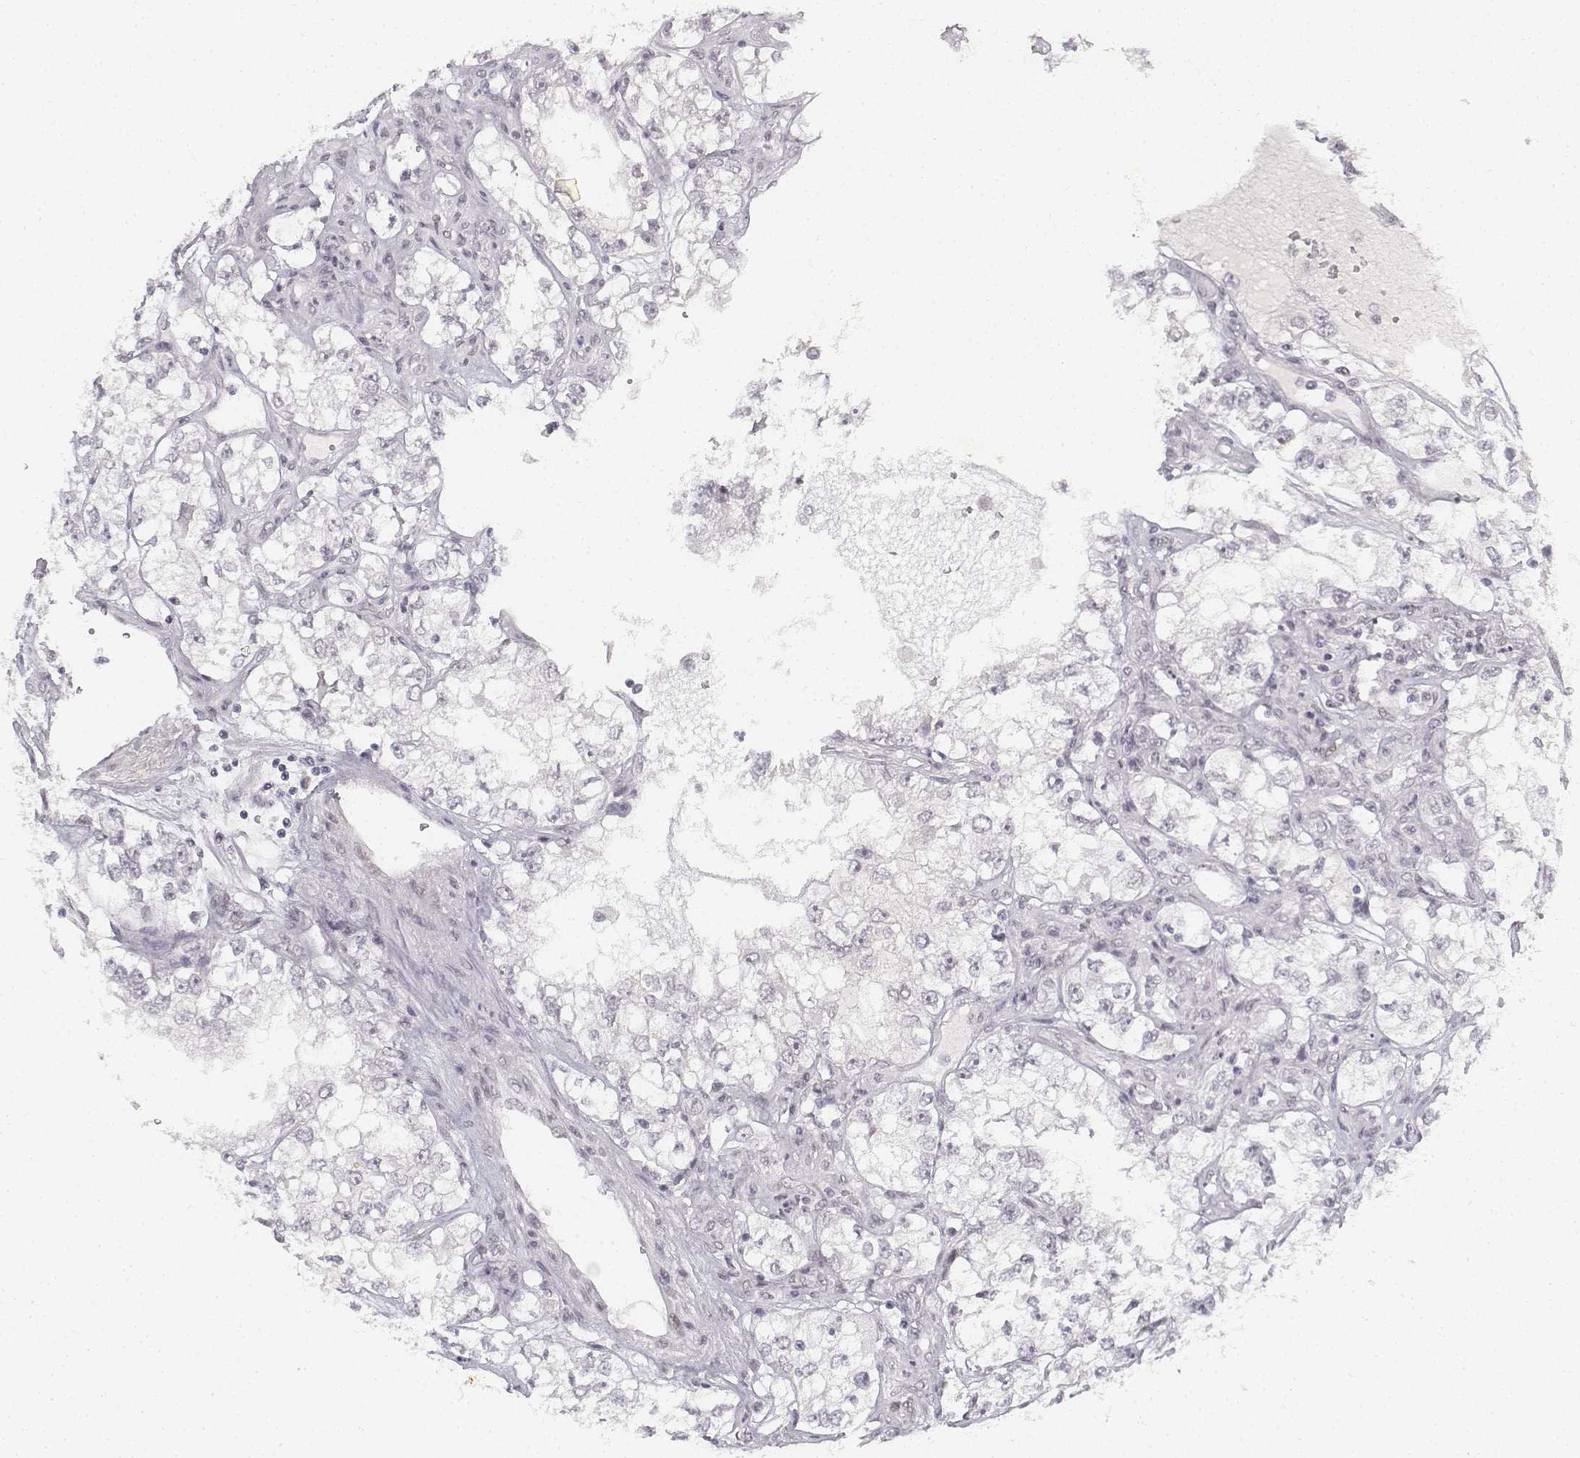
{"staining": {"intensity": "negative", "quantity": "none", "location": "none"}, "tissue": "renal cancer", "cell_type": "Tumor cells", "image_type": "cancer", "snomed": [{"axis": "morphology", "description": "Adenocarcinoma, NOS"}, {"axis": "topography", "description": "Kidney"}], "caption": "Tumor cells are negative for brown protein staining in adenocarcinoma (renal). The staining was performed using DAB to visualize the protein expression in brown, while the nuclei were stained in blue with hematoxylin (Magnification: 20x).", "gene": "KRT84", "patient": {"sex": "female", "age": 59}}